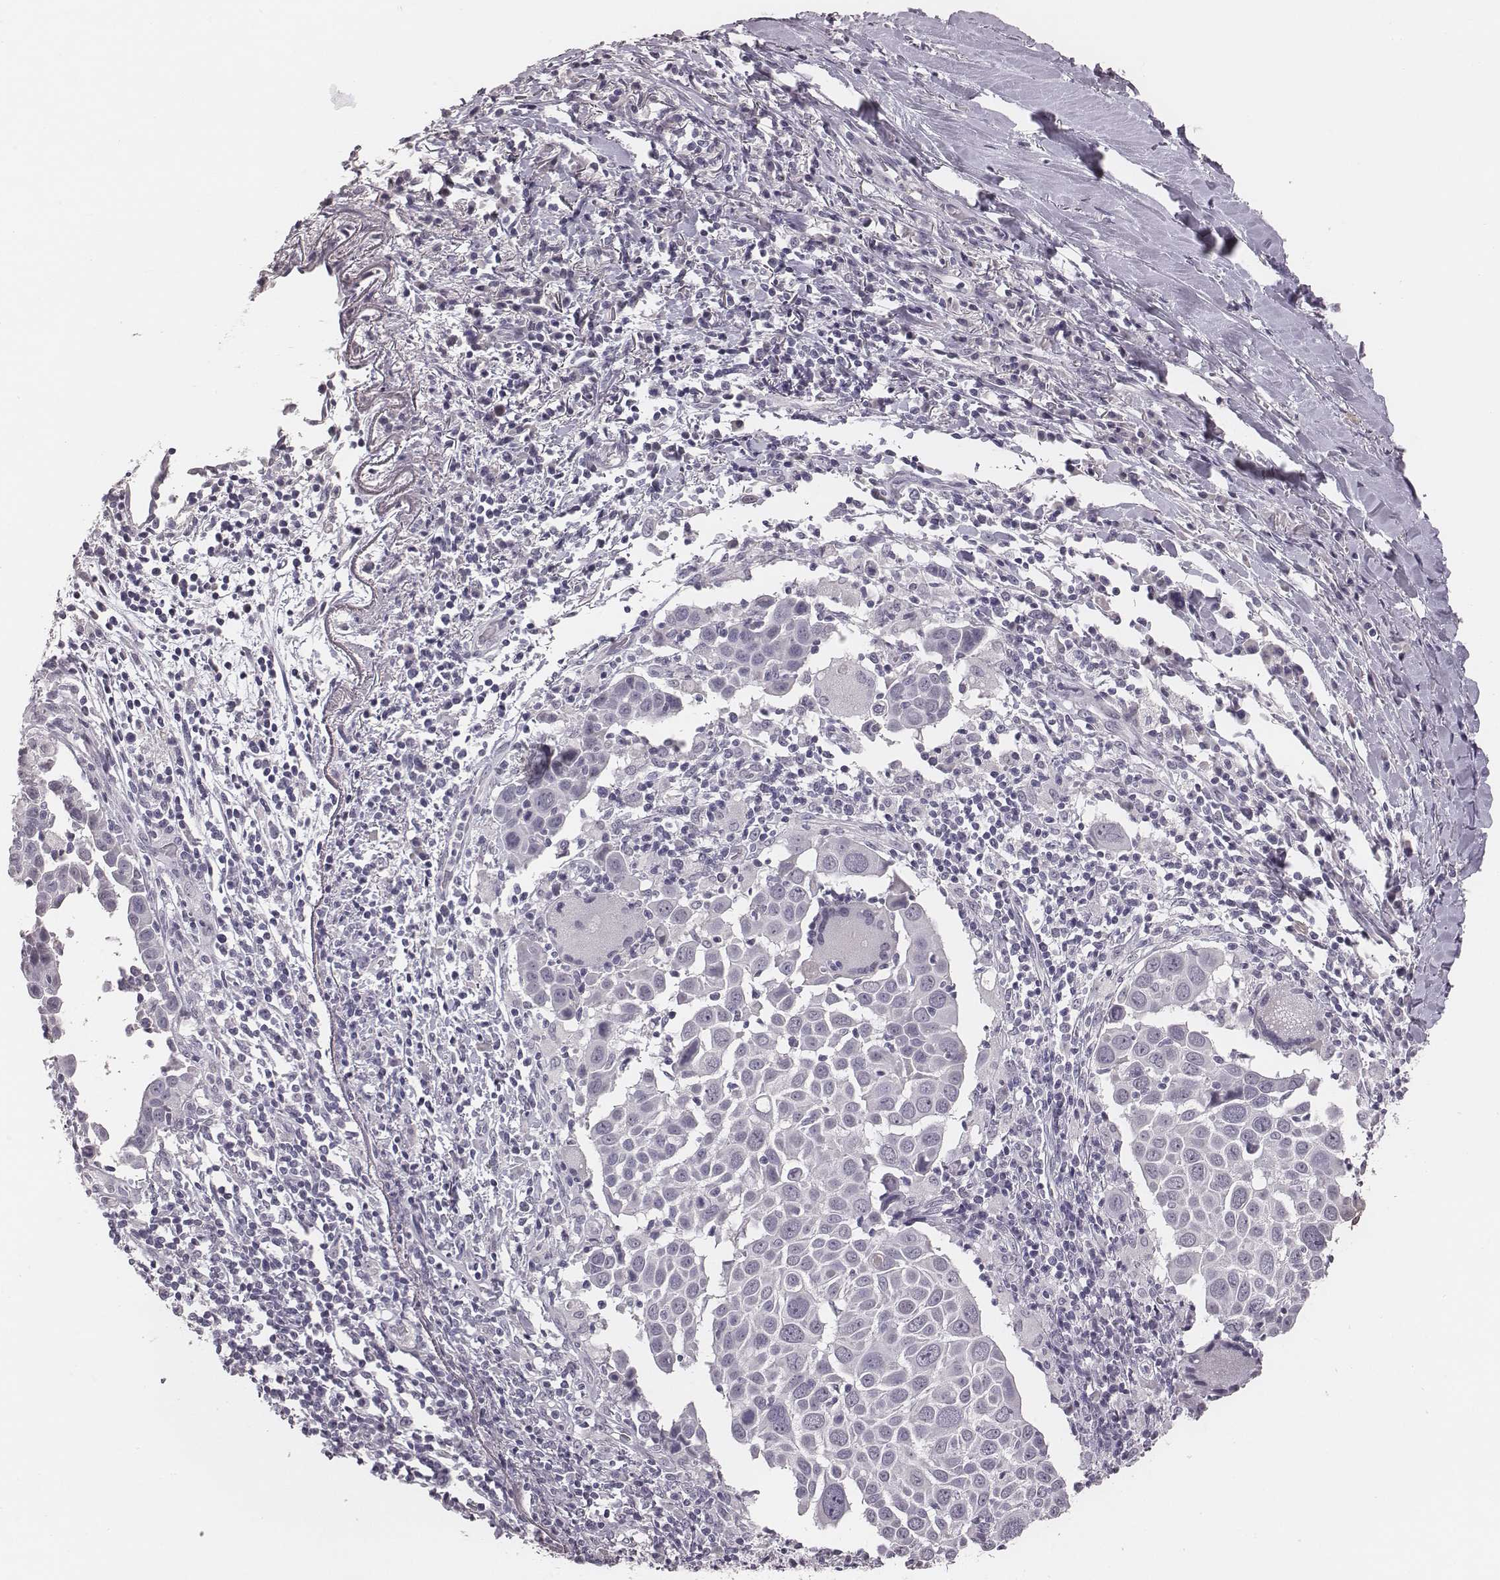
{"staining": {"intensity": "negative", "quantity": "none", "location": "none"}, "tissue": "lung cancer", "cell_type": "Tumor cells", "image_type": "cancer", "snomed": [{"axis": "morphology", "description": "Squamous cell carcinoma, NOS"}, {"axis": "topography", "description": "Lung"}], "caption": "This is an IHC photomicrograph of human squamous cell carcinoma (lung). There is no expression in tumor cells.", "gene": "CSHL1", "patient": {"sex": "male", "age": 57}}